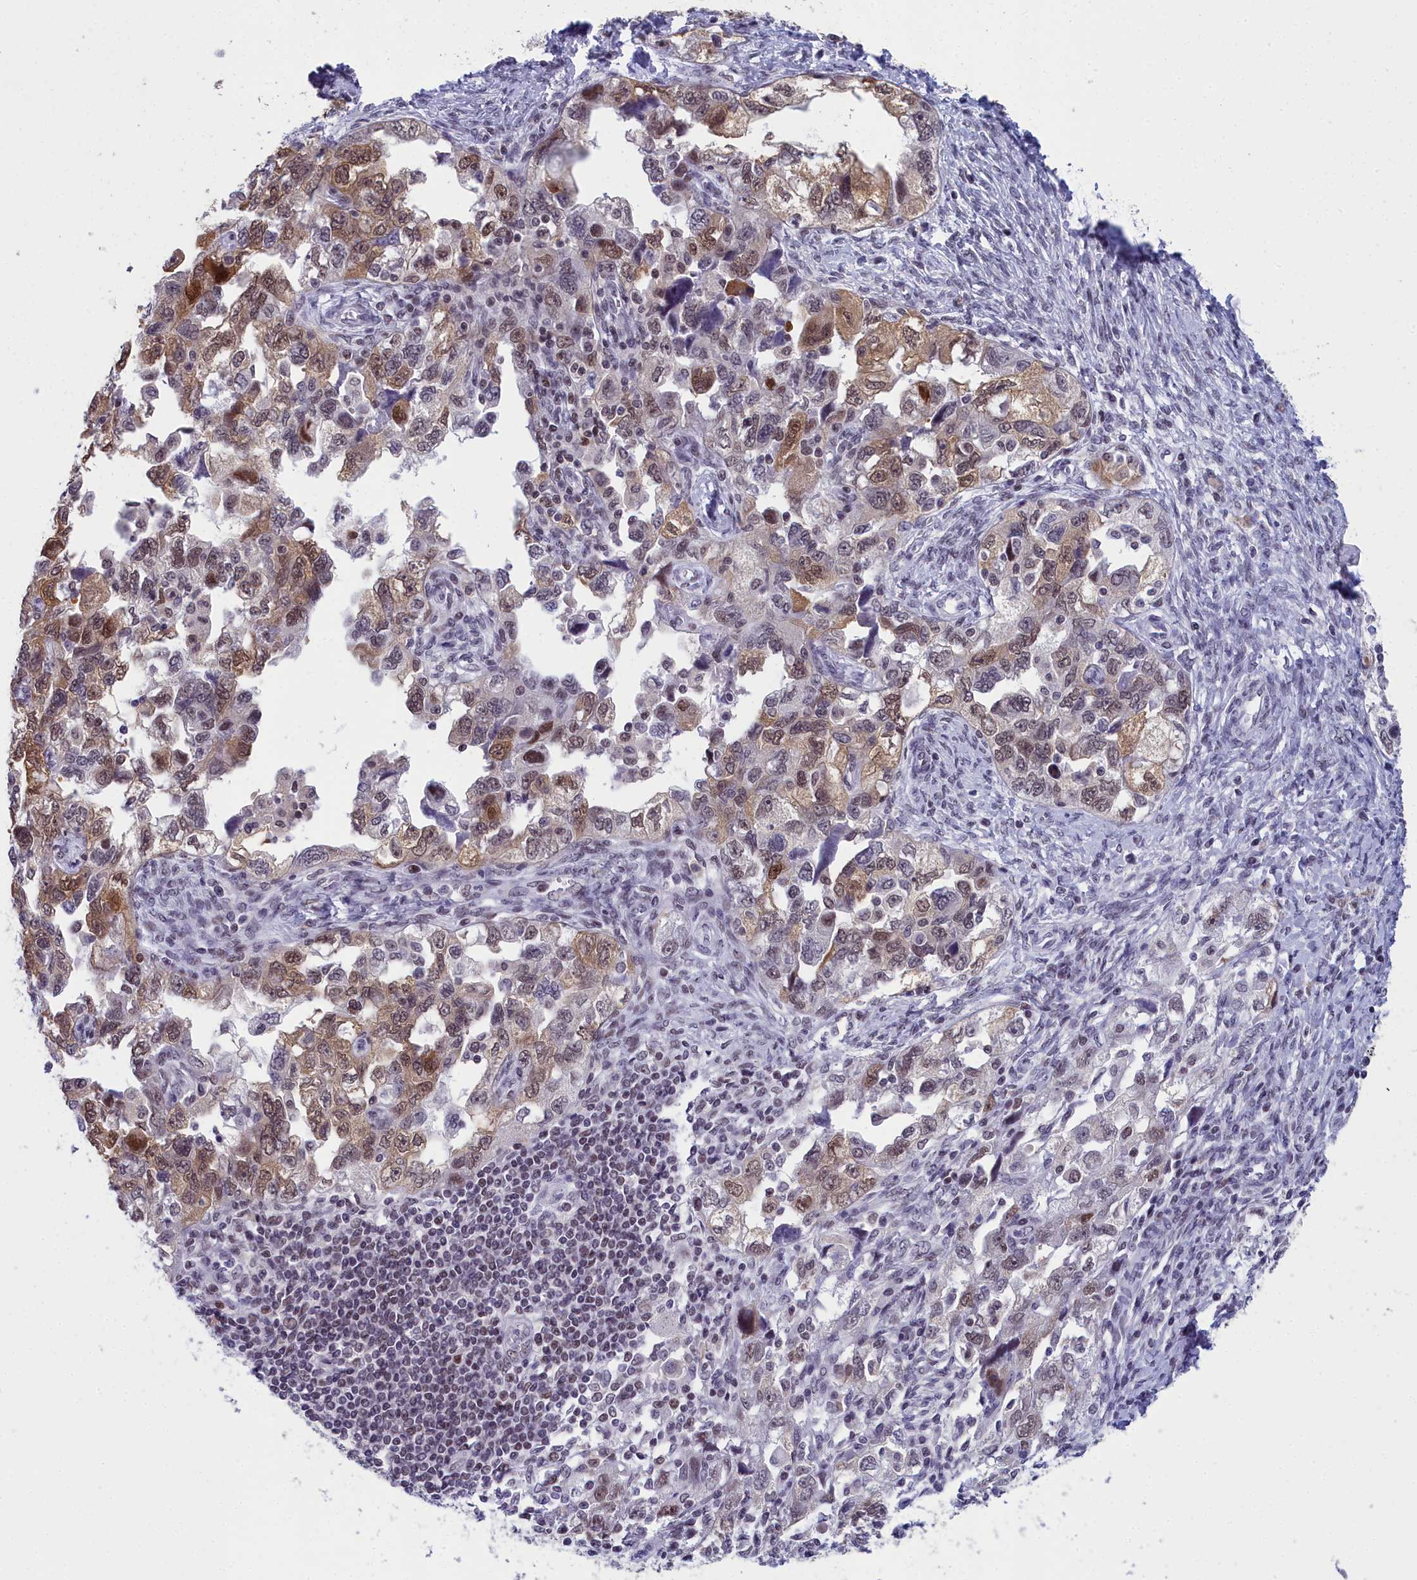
{"staining": {"intensity": "moderate", "quantity": ">75%", "location": "cytoplasmic/membranous,nuclear"}, "tissue": "ovarian cancer", "cell_type": "Tumor cells", "image_type": "cancer", "snomed": [{"axis": "morphology", "description": "Carcinoma, NOS"}, {"axis": "morphology", "description": "Cystadenocarcinoma, serous, NOS"}, {"axis": "topography", "description": "Ovary"}], "caption": "Protein expression by immunohistochemistry shows moderate cytoplasmic/membranous and nuclear expression in about >75% of tumor cells in ovarian cancer (serous cystadenocarcinoma).", "gene": "CCDC97", "patient": {"sex": "female", "age": 69}}